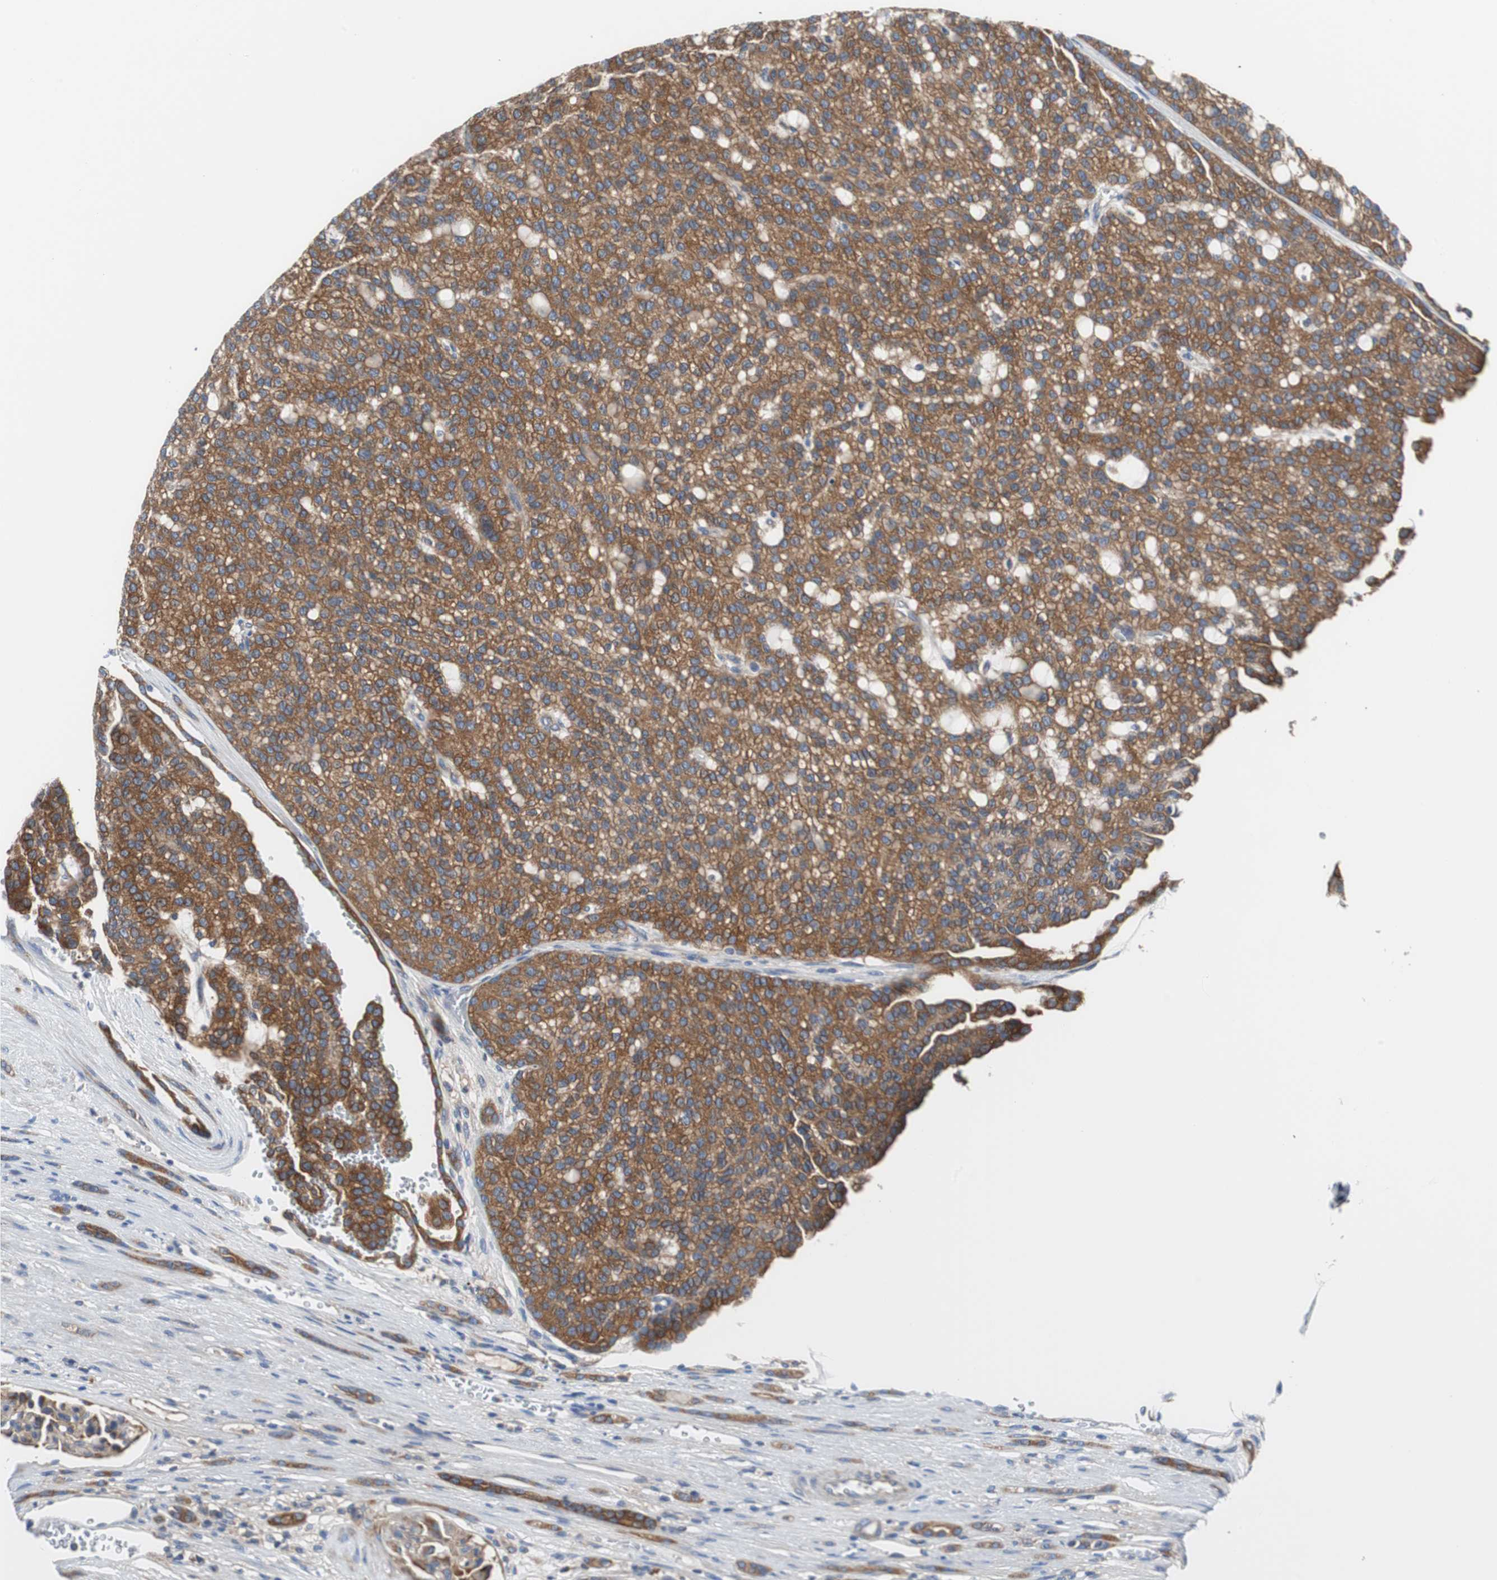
{"staining": {"intensity": "moderate", "quantity": ">75%", "location": "cytoplasmic/membranous"}, "tissue": "renal cancer", "cell_type": "Tumor cells", "image_type": "cancer", "snomed": [{"axis": "morphology", "description": "Adenocarcinoma, NOS"}, {"axis": "topography", "description": "Kidney"}], "caption": "Human renal cancer stained for a protein (brown) displays moderate cytoplasmic/membranous positive staining in about >75% of tumor cells.", "gene": "BRAF", "patient": {"sex": "male", "age": 63}}